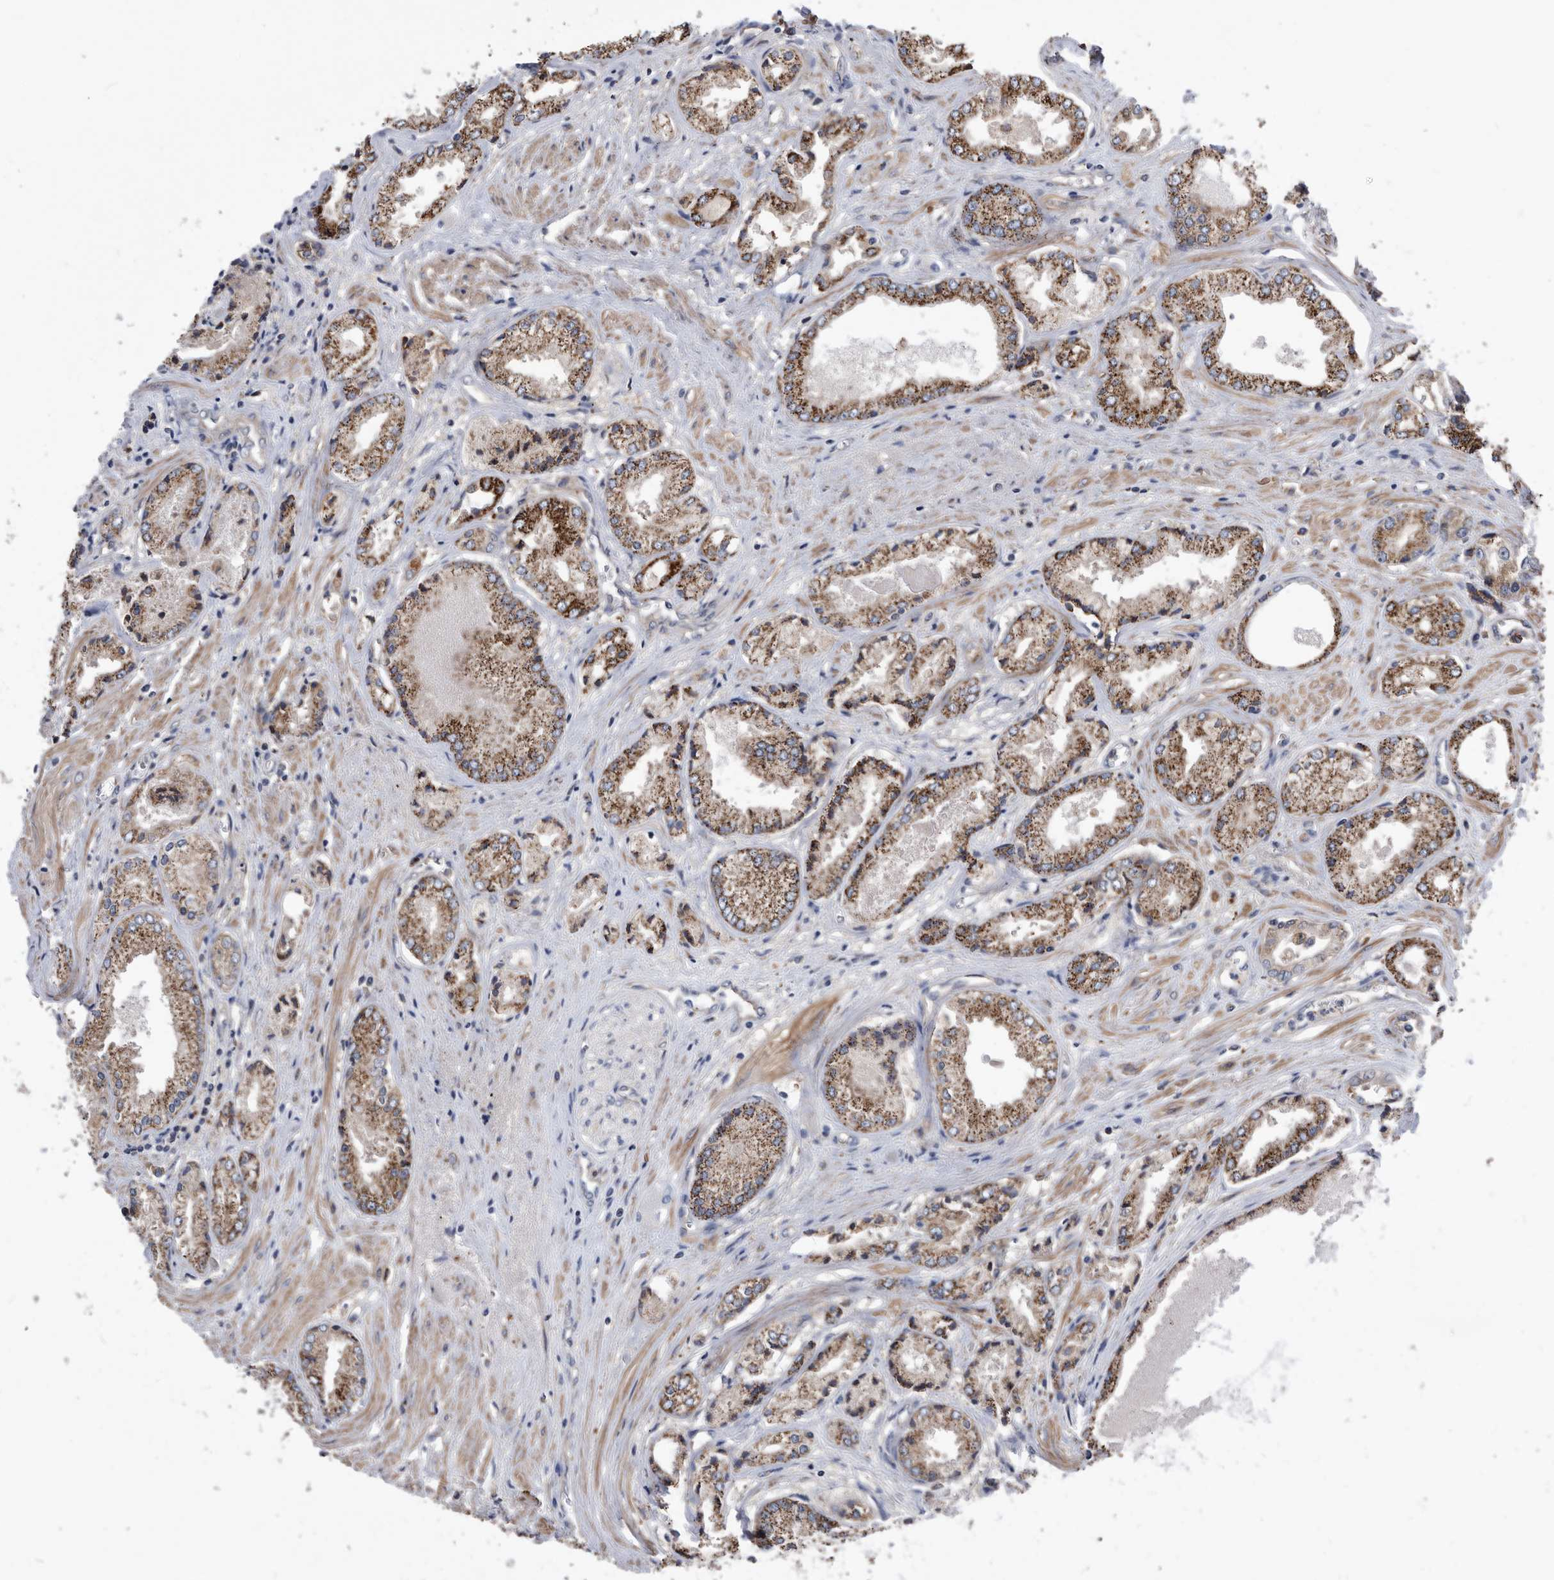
{"staining": {"intensity": "moderate", "quantity": ">75%", "location": "cytoplasmic/membranous"}, "tissue": "prostate cancer", "cell_type": "Tumor cells", "image_type": "cancer", "snomed": [{"axis": "morphology", "description": "Adenocarcinoma, Low grade"}, {"axis": "topography", "description": "Prostate"}], "caption": "Prostate cancer (adenocarcinoma (low-grade)) stained with immunohistochemistry reveals moderate cytoplasmic/membranous expression in approximately >75% of tumor cells.", "gene": "BAIAP3", "patient": {"sex": "male", "age": 60}}